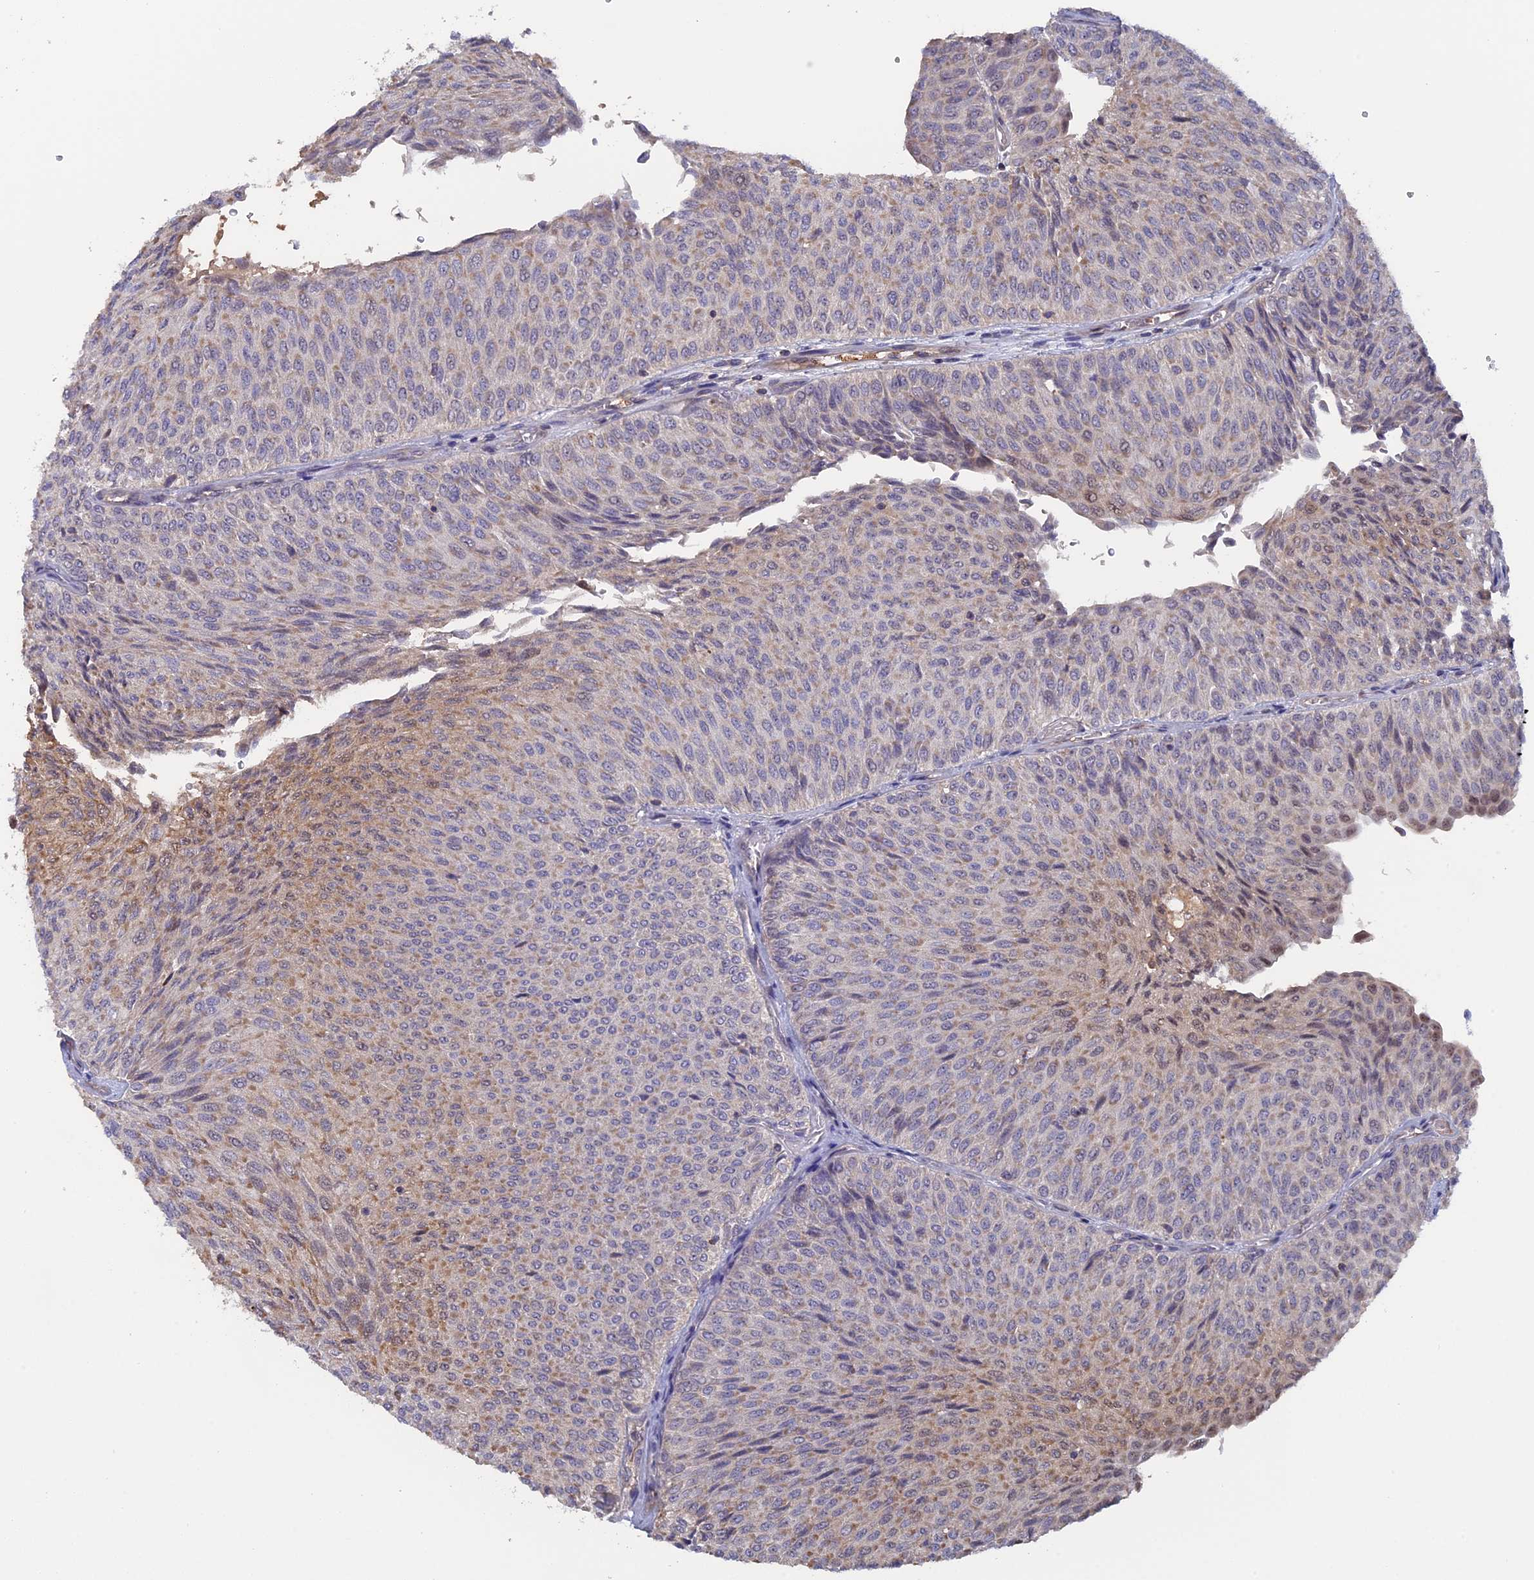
{"staining": {"intensity": "moderate", "quantity": "<25%", "location": "cytoplasmic/membranous"}, "tissue": "urothelial cancer", "cell_type": "Tumor cells", "image_type": "cancer", "snomed": [{"axis": "morphology", "description": "Urothelial carcinoma, Low grade"}, {"axis": "topography", "description": "Urinary bladder"}], "caption": "Urothelial carcinoma (low-grade) stained with a brown dye exhibits moderate cytoplasmic/membranous positive staining in about <25% of tumor cells.", "gene": "FAM98C", "patient": {"sex": "male", "age": 78}}